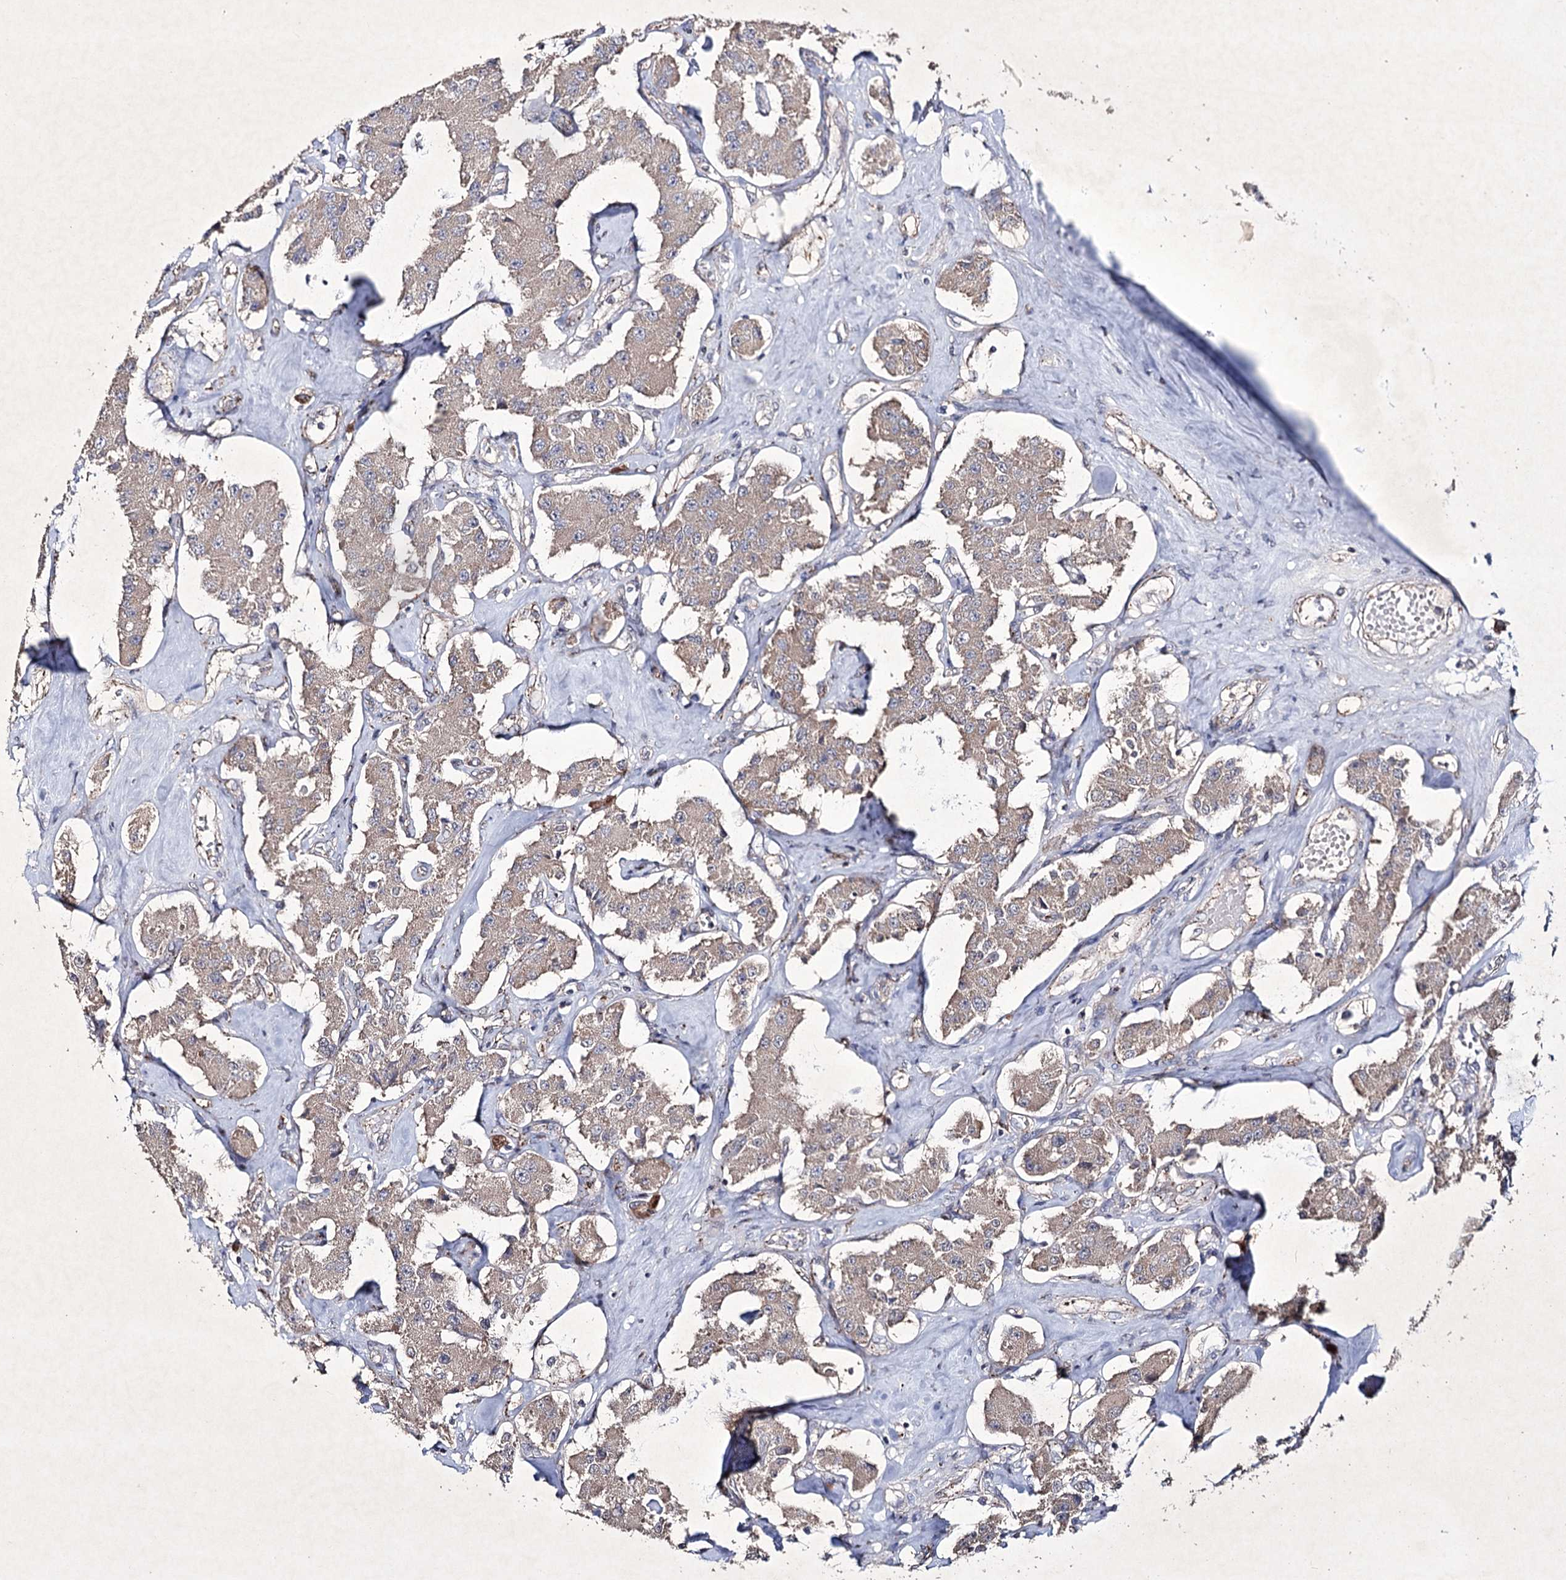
{"staining": {"intensity": "weak", "quantity": "25%-75%", "location": "cytoplasmic/membranous"}, "tissue": "carcinoid", "cell_type": "Tumor cells", "image_type": "cancer", "snomed": [{"axis": "morphology", "description": "Carcinoid, malignant, NOS"}, {"axis": "topography", "description": "Pancreas"}], "caption": "The image reveals immunohistochemical staining of carcinoid (malignant). There is weak cytoplasmic/membranous expression is identified in approximately 25%-75% of tumor cells.", "gene": "SEMA4G", "patient": {"sex": "male", "age": 41}}